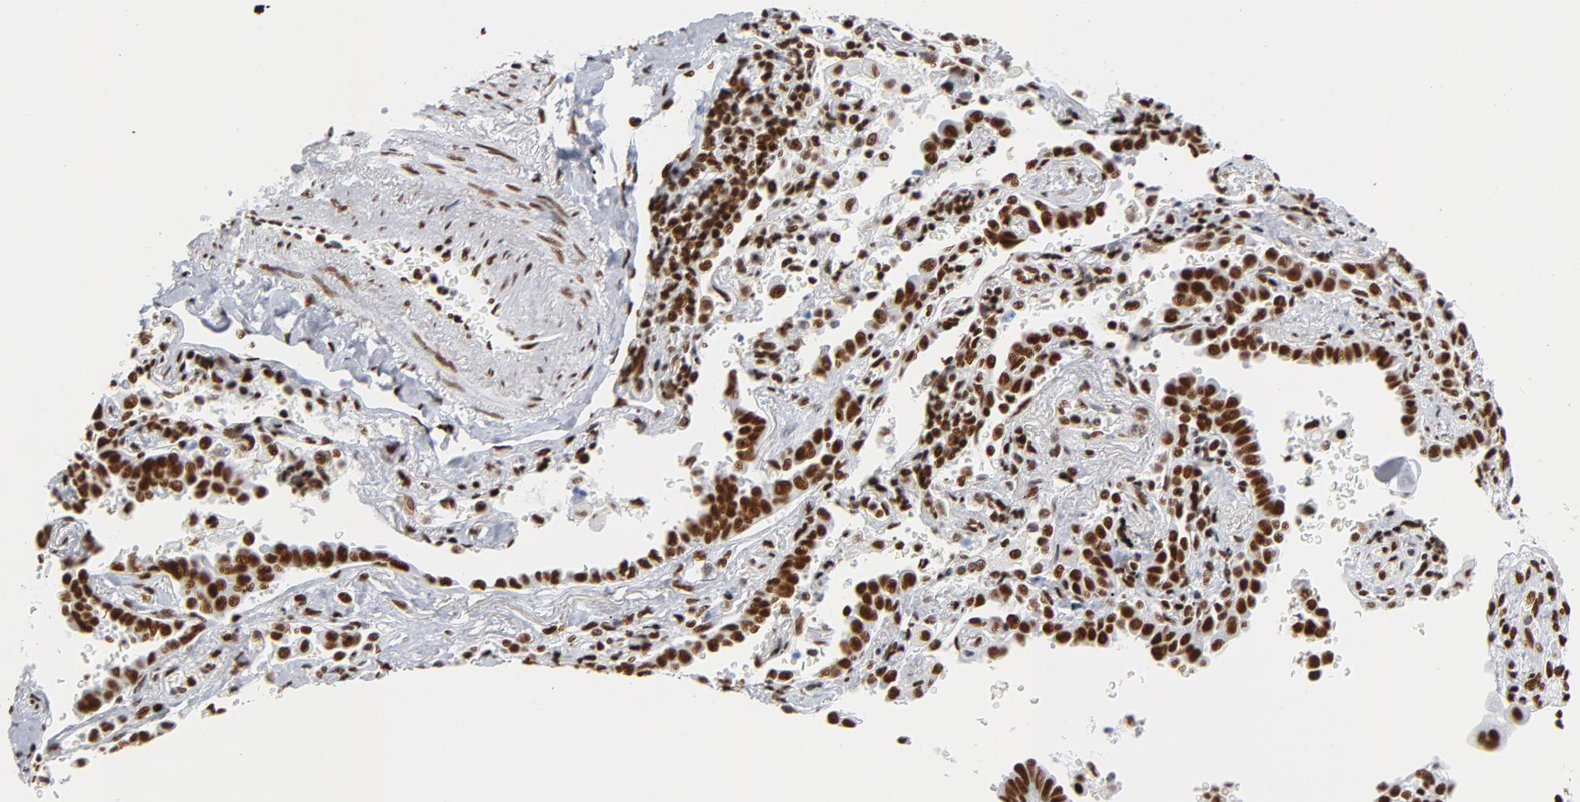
{"staining": {"intensity": "strong", "quantity": ">75%", "location": "nuclear"}, "tissue": "lung cancer", "cell_type": "Tumor cells", "image_type": "cancer", "snomed": [{"axis": "morphology", "description": "Adenocarcinoma, NOS"}, {"axis": "topography", "description": "Lung"}], "caption": "High-power microscopy captured an immunohistochemistry (IHC) micrograph of lung adenocarcinoma, revealing strong nuclear positivity in approximately >75% of tumor cells. The staining is performed using DAB (3,3'-diaminobenzidine) brown chromogen to label protein expression. The nuclei are counter-stained blue using hematoxylin.", "gene": "XRCC5", "patient": {"sex": "female", "age": 64}}